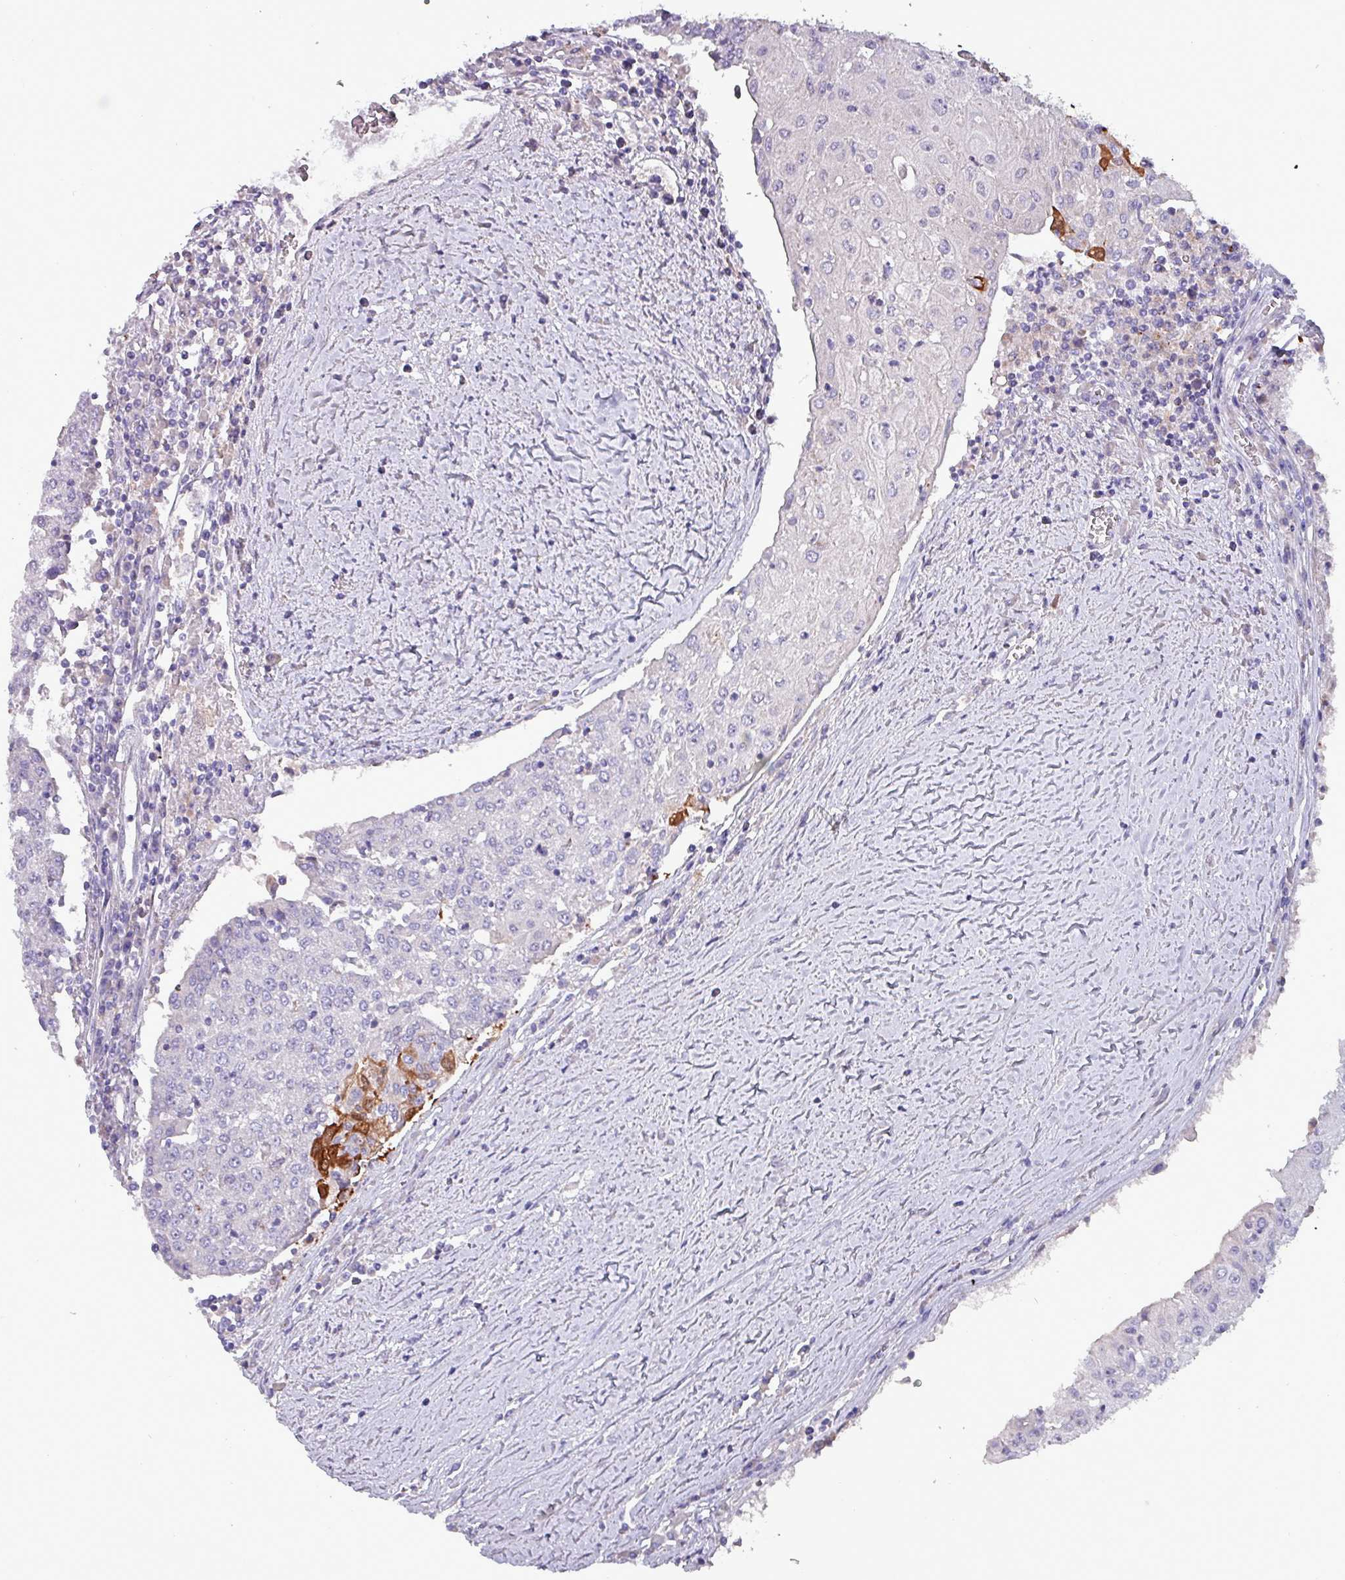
{"staining": {"intensity": "negative", "quantity": "none", "location": "none"}, "tissue": "urothelial cancer", "cell_type": "Tumor cells", "image_type": "cancer", "snomed": [{"axis": "morphology", "description": "Urothelial carcinoma, High grade"}, {"axis": "topography", "description": "Urinary bladder"}], "caption": "A photomicrograph of urothelial cancer stained for a protein shows no brown staining in tumor cells. (Stains: DAB IHC with hematoxylin counter stain, Microscopy: brightfield microscopy at high magnification).", "gene": "HSD3B7", "patient": {"sex": "female", "age": 85}}